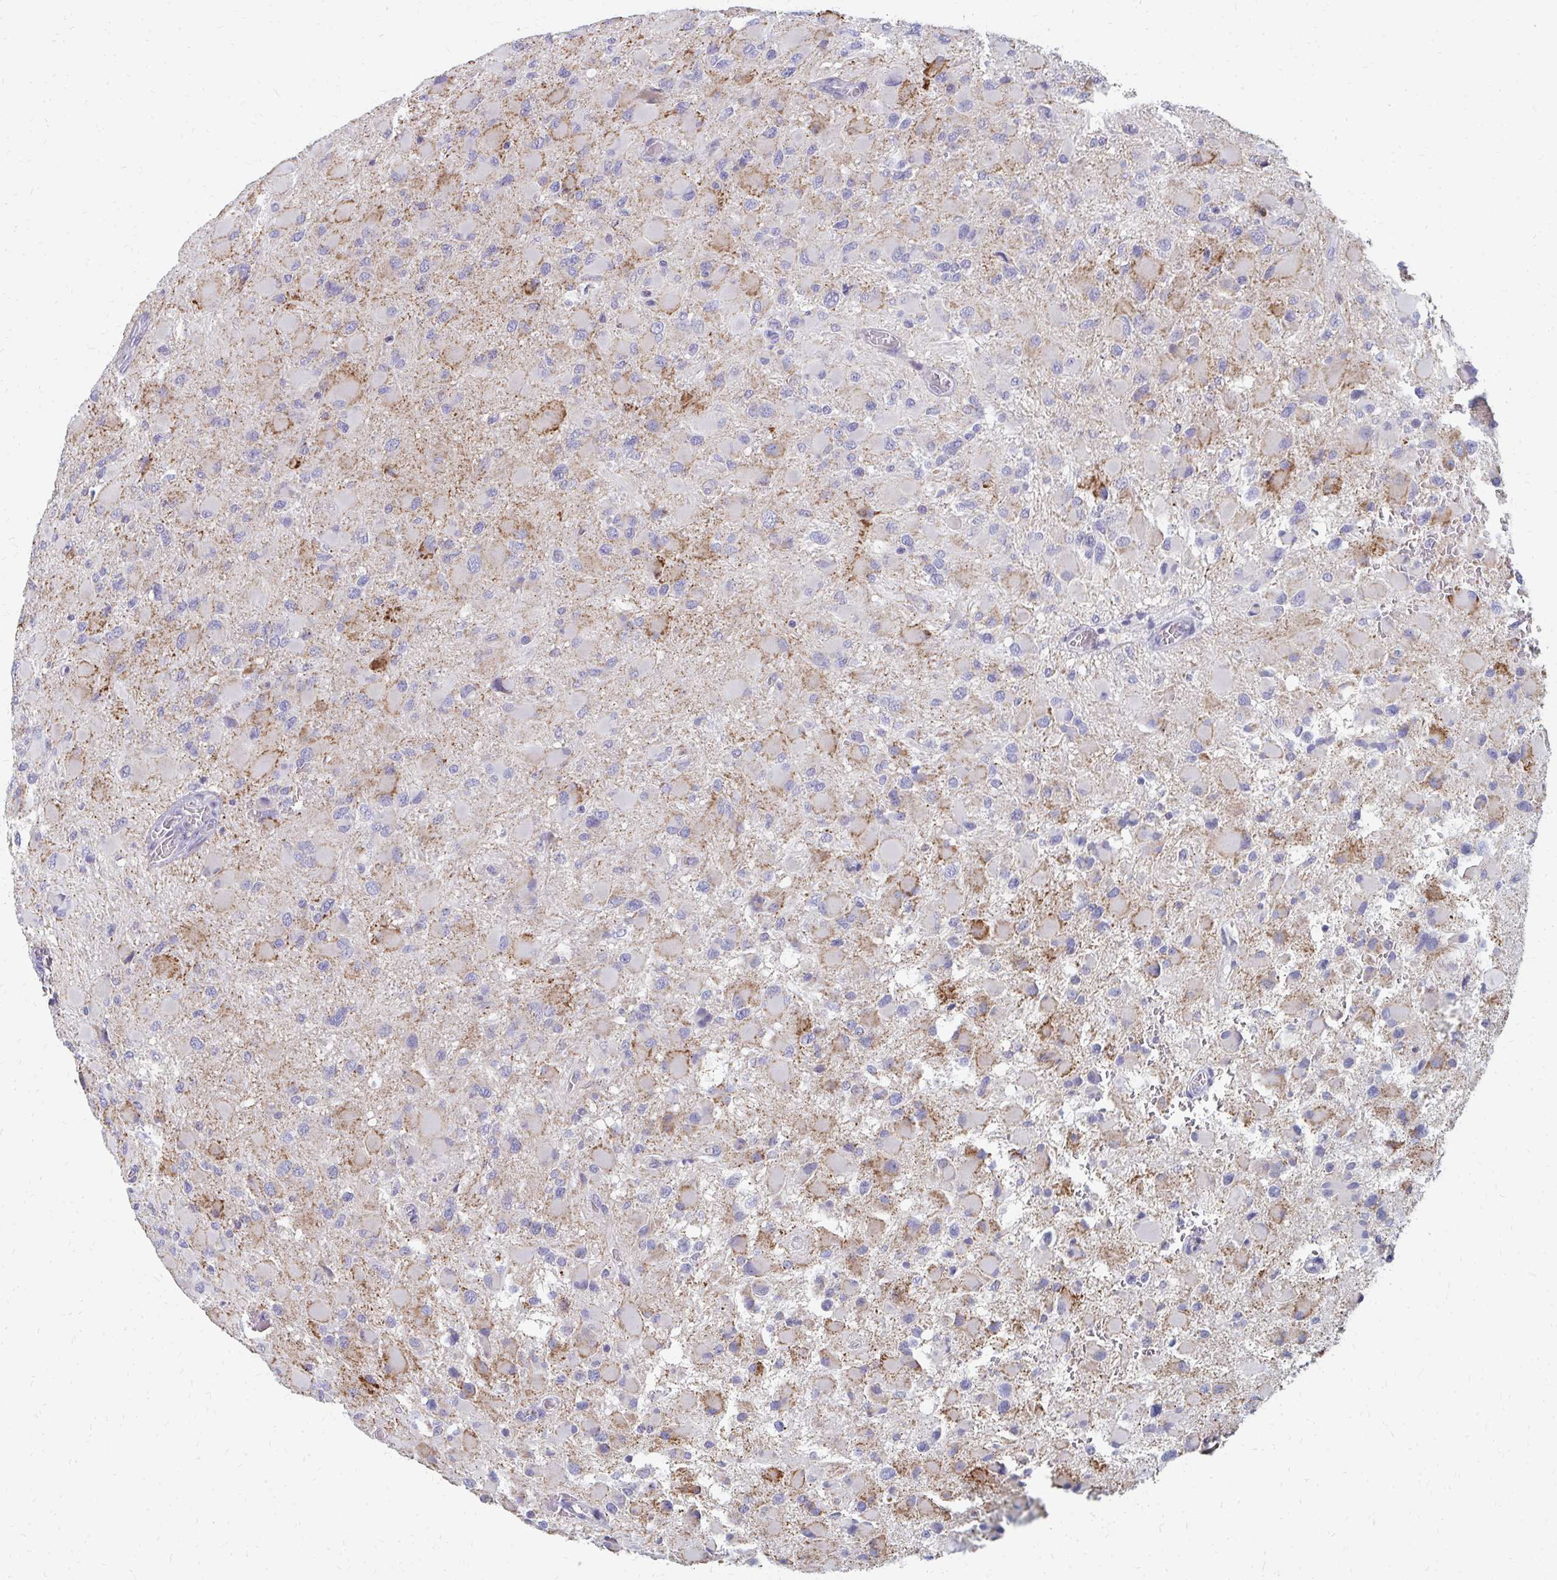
{"staining": {"intensity": "moderate", "quantity": "<25%", "location": "cytoplasmic/membranous"}, "tissue": "glioma", "cell_type": "Tumor cells", "image_type": "cancer", "snomed": [{"axis": "morphology", "description": "Glioma, malignant, High grade"}, {"axis": "topography", "description": "Cerebral cortex"}], "caption": "Human malignant glioma (high-grade) stained with a protein marker shows moderate staining in tumor cells.", "gene": "OR10V1", "patient": {"sex": "female", "age": 36}}